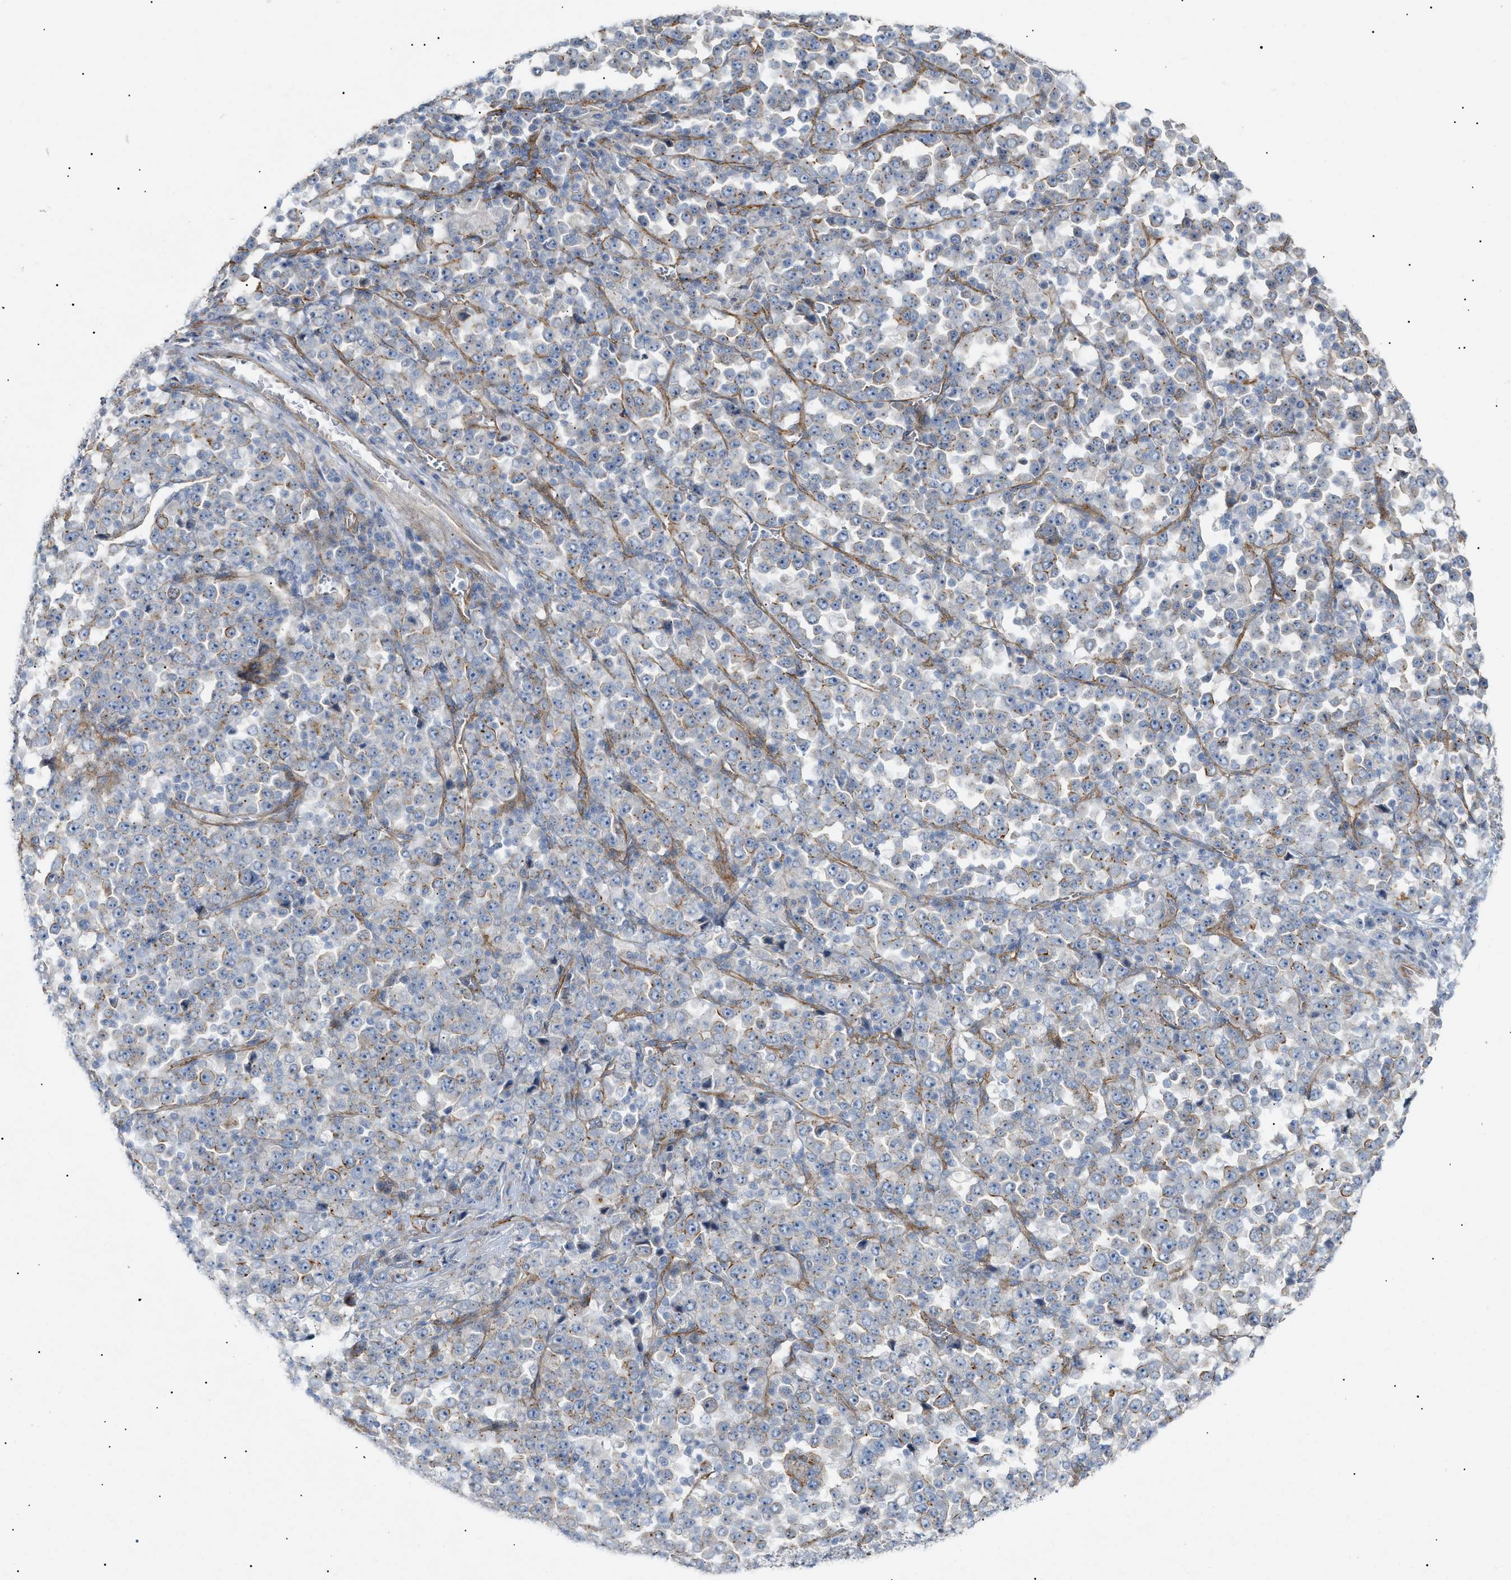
{"staining": {"intensity": "negative", "quantity": "none", "location": "none"}, "tissue": "stomach cancer", "cell_type": "Tumor cells", "image_type": "cancer", "snomed": [{"axis": "morphology", "description": "Normal tissue, NOS"}, {"axis": "morphology", "description": "Adenocarcinoma, NOS"}, {"axis": "topography", "description": "Stomach, upper"}, {"axis": "topography", "description": "Stomach"}], "caption": "Histopathology image shows no protein expression in tumor cells of stomach cancer tissue.", "gene": "ZFHX2", "patient": {"sex": "male", "age": 59}}